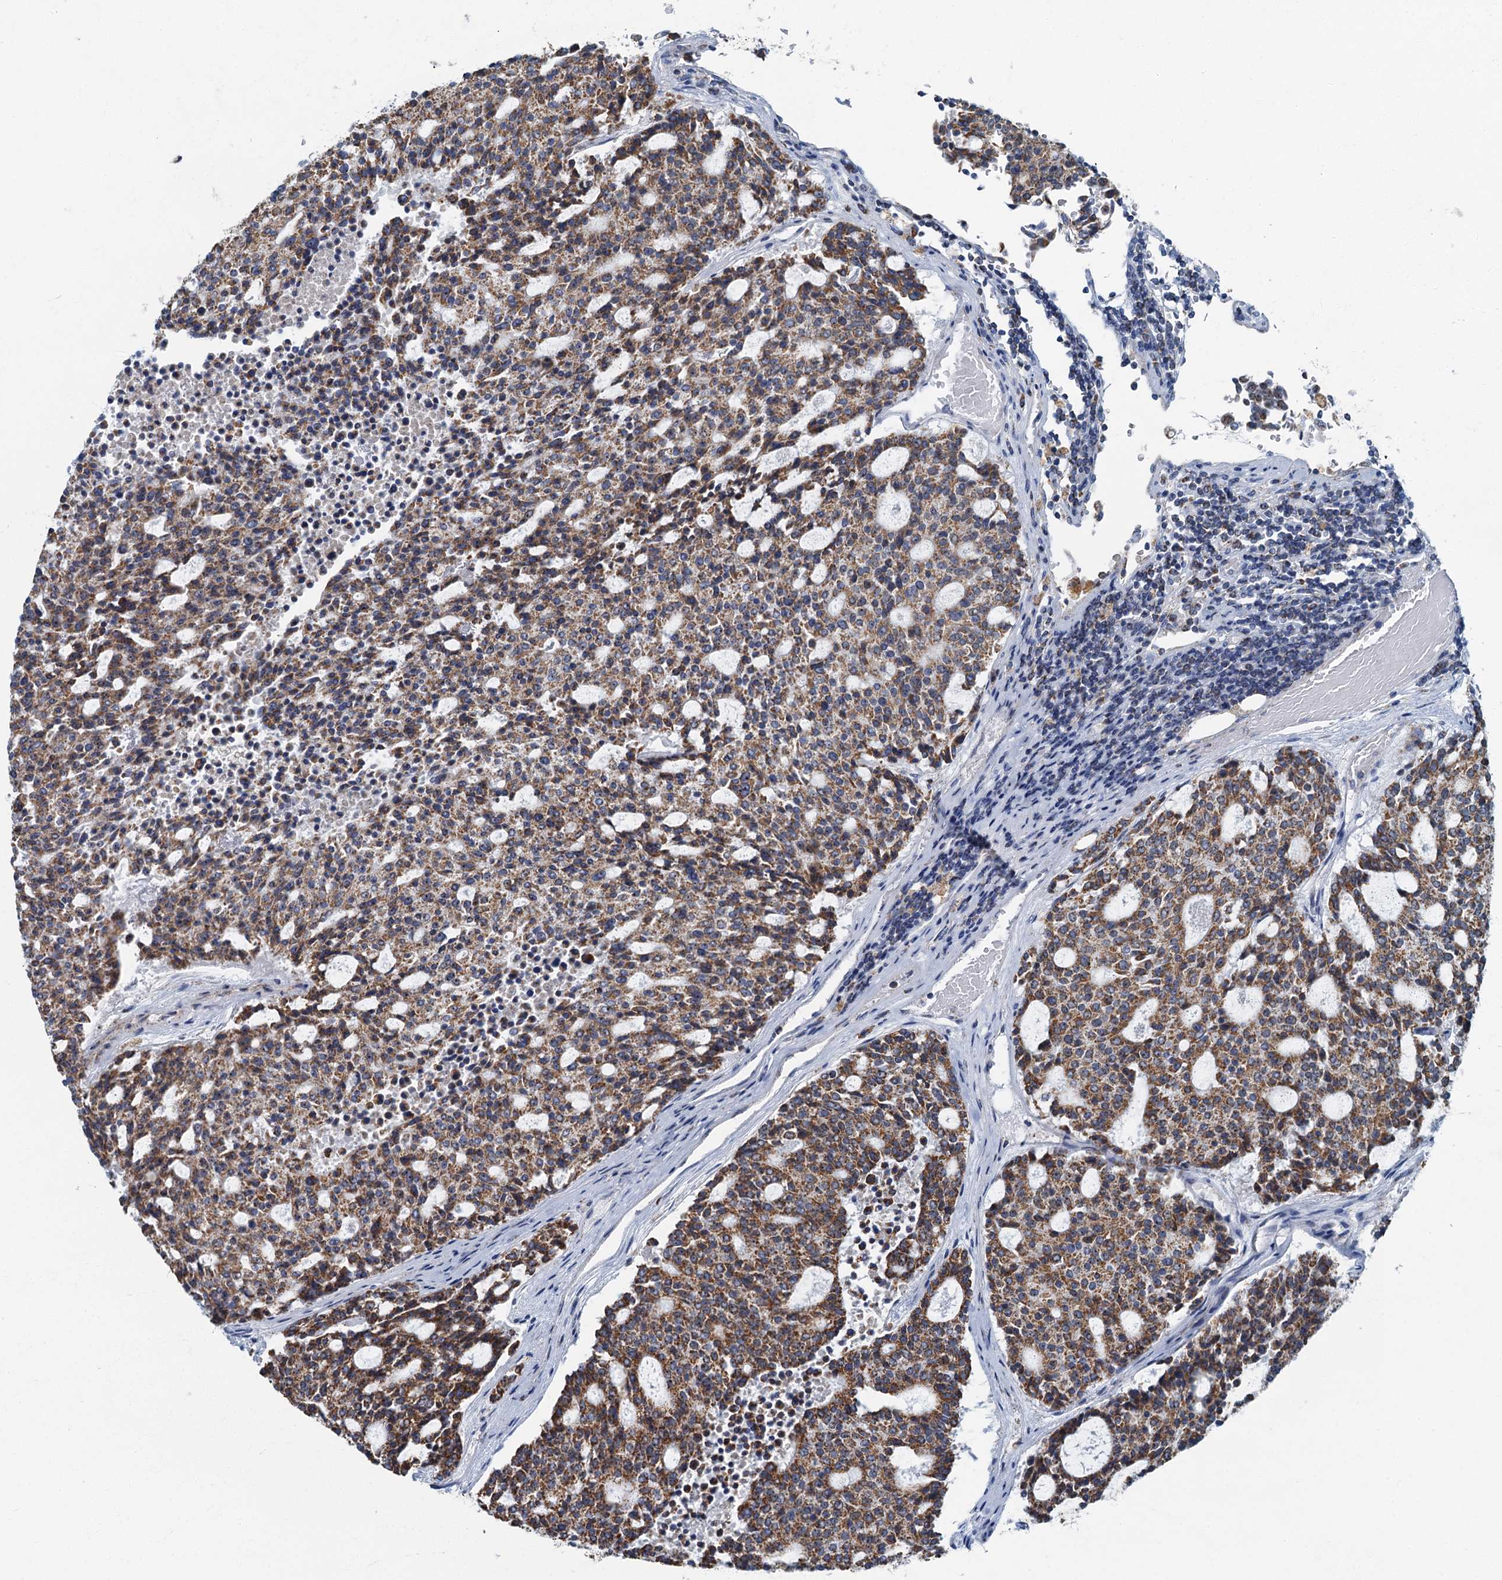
{"staining": {"intensity": "moderate", "quantity": ">75%", "location": "cytoplasmic/membranous"}, "tissue": "carcinoid", "cell_type": "Tumor cells", "image_type": "cancer", "snomed": [{"axis": "morphology", "description": "Carcinoid, malignant, NOS"}, {"axis": "topography", "description": "Pancreas"}], "caption": "A micrograph of human carcinoid (malignant) stained for a protein reveals moderate cytoplasmic/membranous brown staining in tumor cells.", "gene": "RAD9B", "patient": {"sex": "female", "age": 54}}